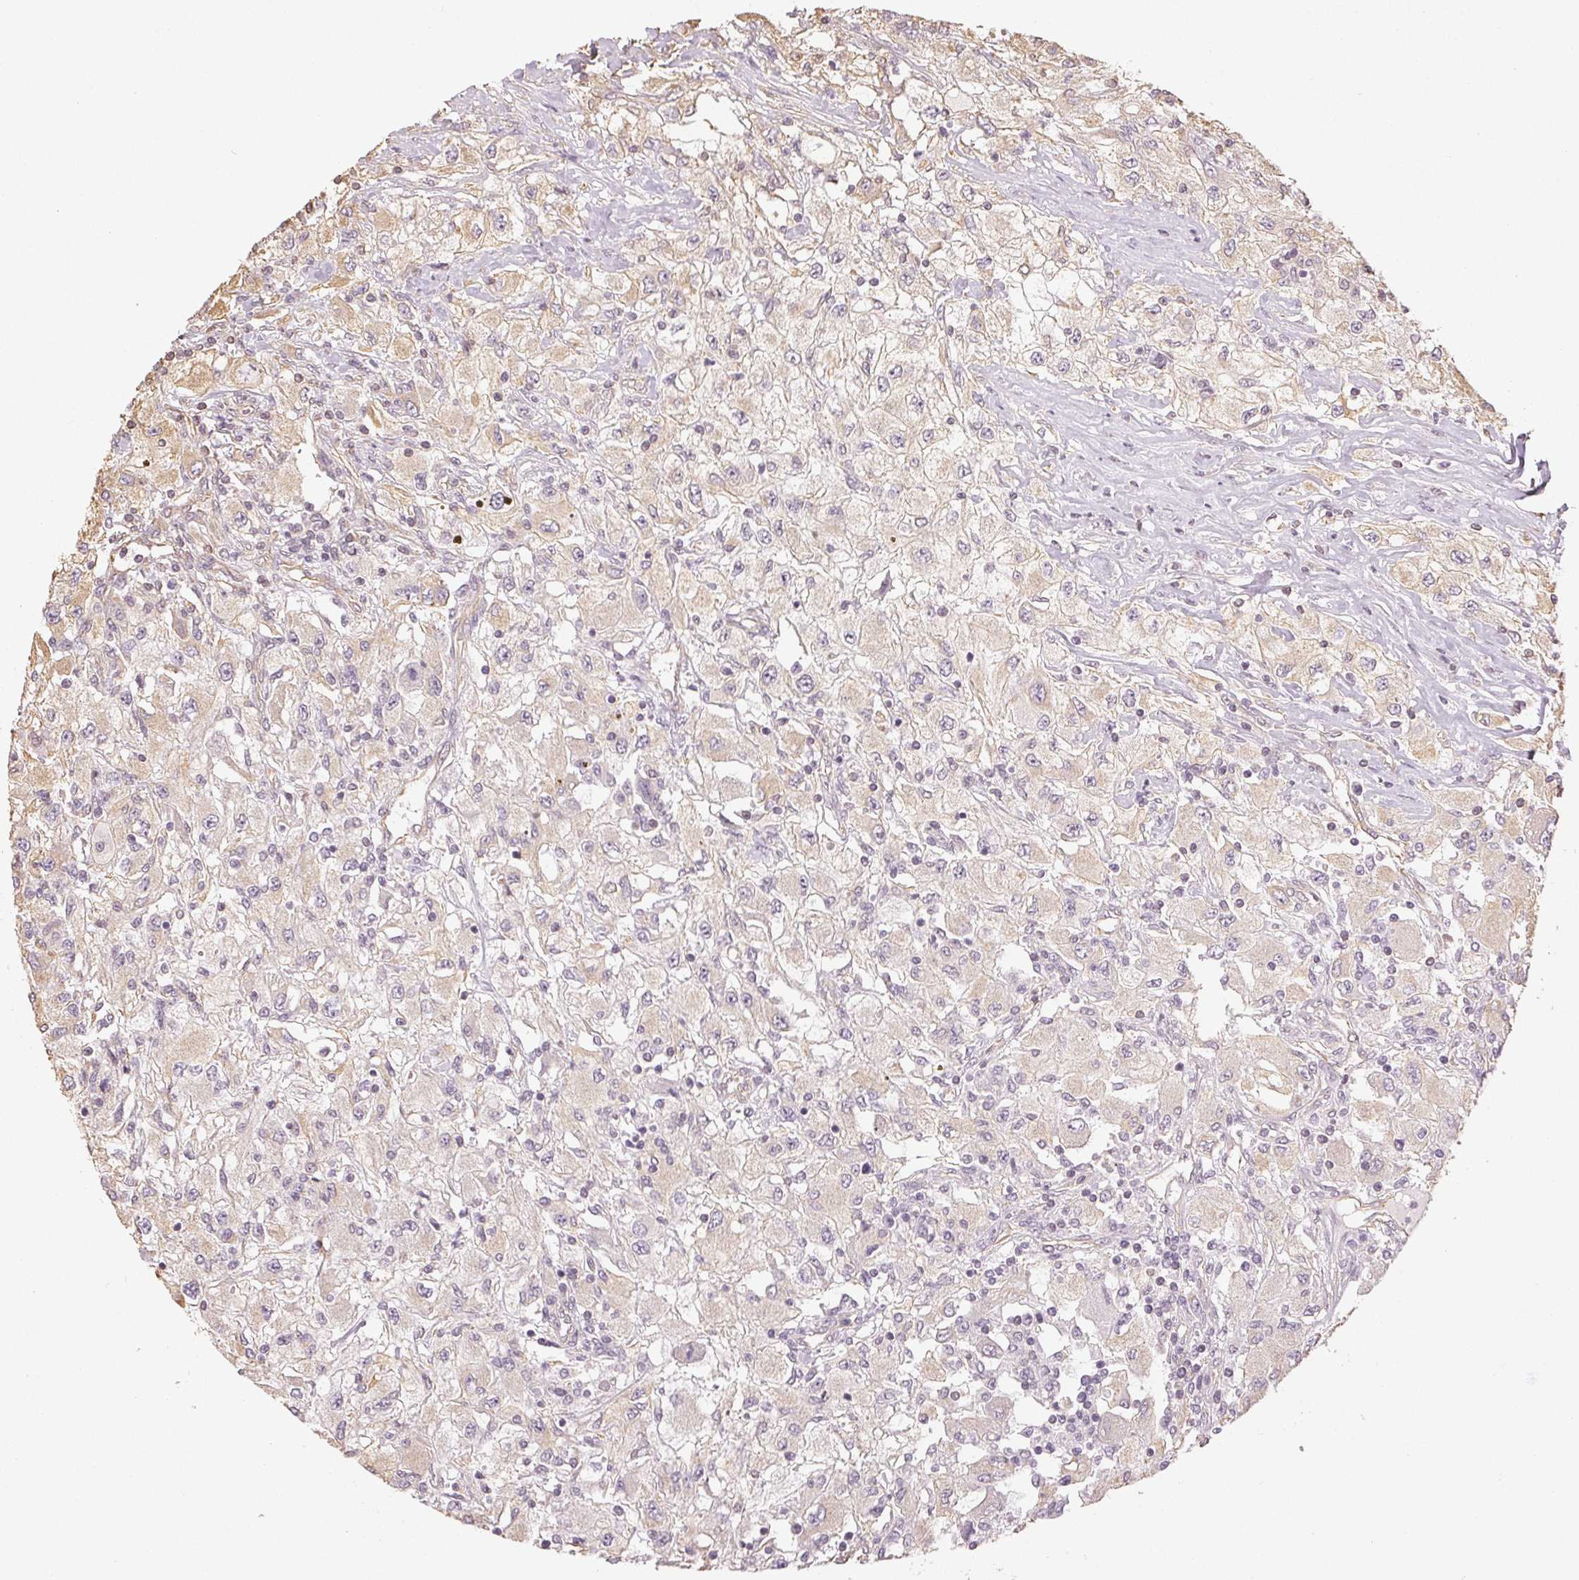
{"staining": {"intensity": "negative", "quantity": "none", "location": "none"}, "tissue": "renal cancer", "cell_type": "Tumor cells", "image_type": "cancer", "snomed": [{"axis": "morphology", "description": "Adenocarcinoma, NOS"}, {"axis": "topography", "description": "Kidney"}], "caption": "Tumor cells are negative for protein expression in human adenocarcinoma (renal). Nuclei are stained in blue.", "gene": "COL7A1", "patient": {"sex": "female", "age": 67}}